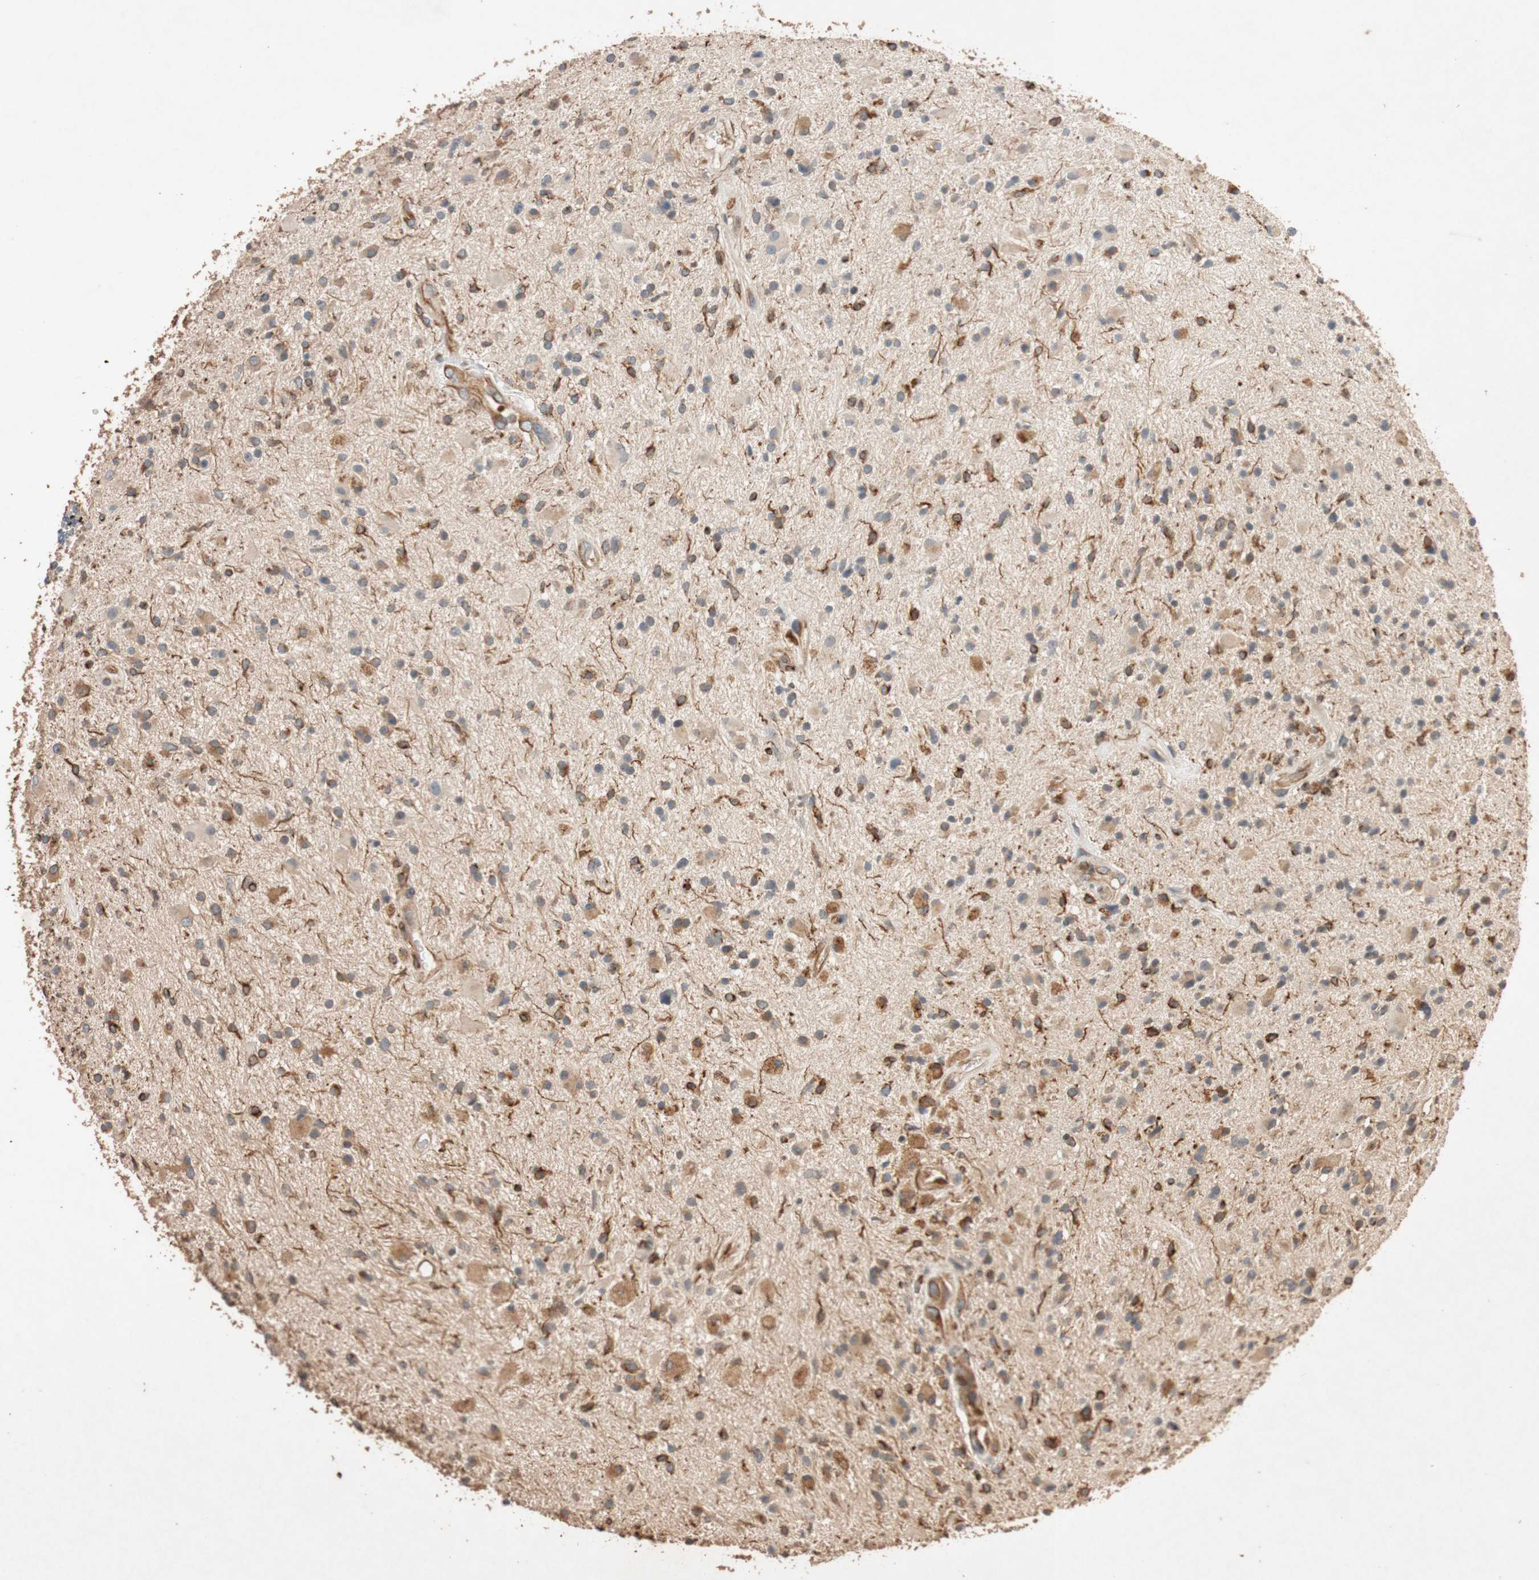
{"staining": {"intensity": "weak", "quantity": "25%-75%", "location": "cytoplasmic/membranous"}, "tissue": "glioma", "cell_type": "Tumor cells", "image_type": "cancer", "snomed": [{"axis": "morphology", "description": "Glioma, malignant, High grade"}, {"axis": "topography", "description": "Brain"}], "caption": "Immunohistochemical staining of human glioma demonstrates low levels of weak cytoplasmic/membranous protein expression in about 25%-75% of tumor cells. Immunohistochemistry (ihc) stains the protein of interest in brown and the nuclei are stained blue.", "gene": "TUBB", "patient": {"sex": "male", "age": 33}}